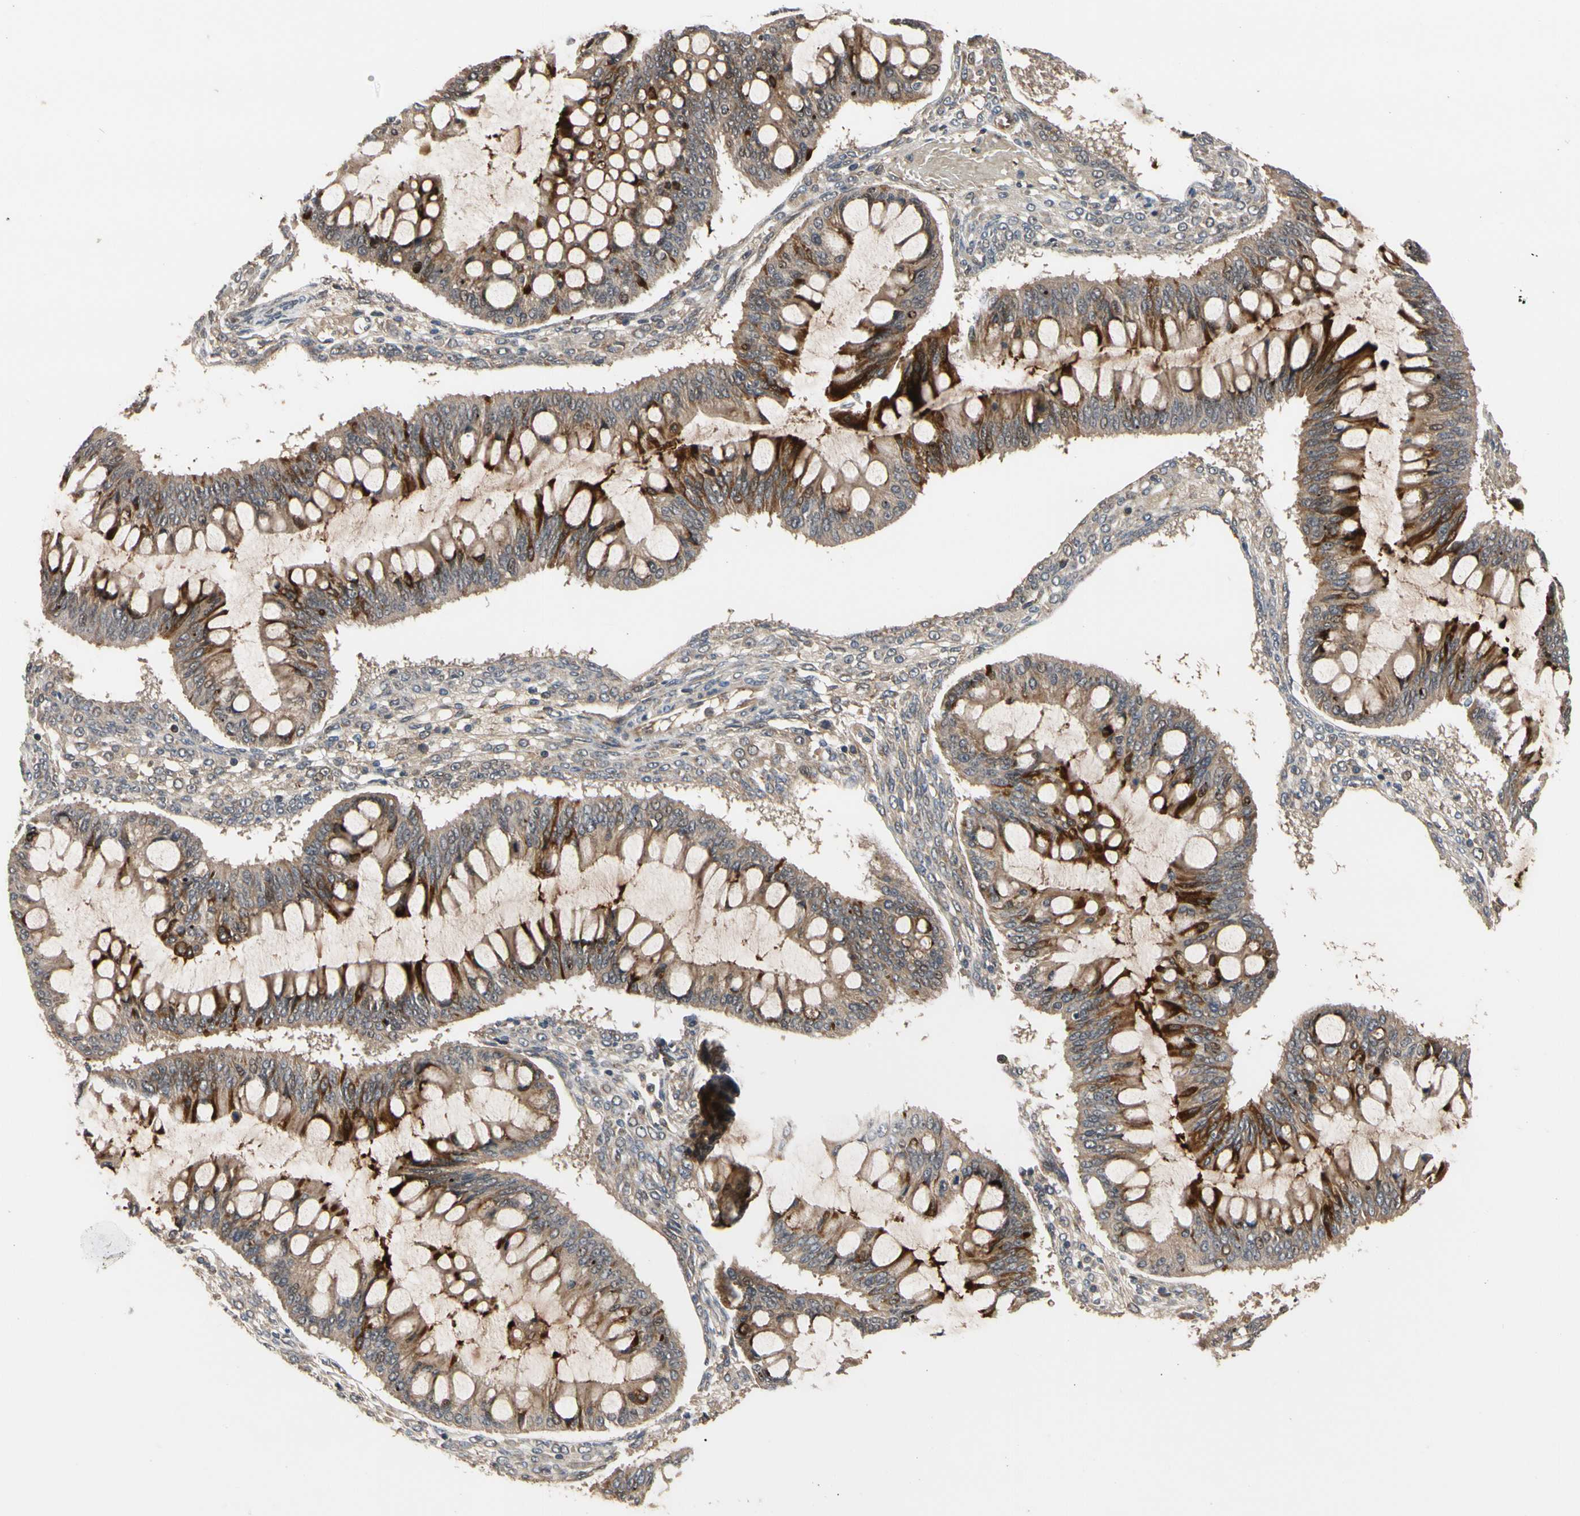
{"staining": {"intensity": "moderate", "quantity": ">75%", "location": "cytoplasmic/membranous"}, "tissue": "ovarian cancer", "cell_type": "Tumor cells", "image_type": "cancer", "snomed": [{"axis": "morphology", "description": "Cystadenocarcinoma, mucinous, NOS"}, {"axis": "topography", "description": "Ovary"}], "caption": "Immunohistochemistry micrograph of human ovarian mucinous cystadenocarcinoma stained for a protein (brown), which reveals medium levels of moderate cytoplasmic/membranous expression in approximately >75% of tumor cells.", "gene": "CYTIP", "patient": {"sex": "female", "age": 73}}